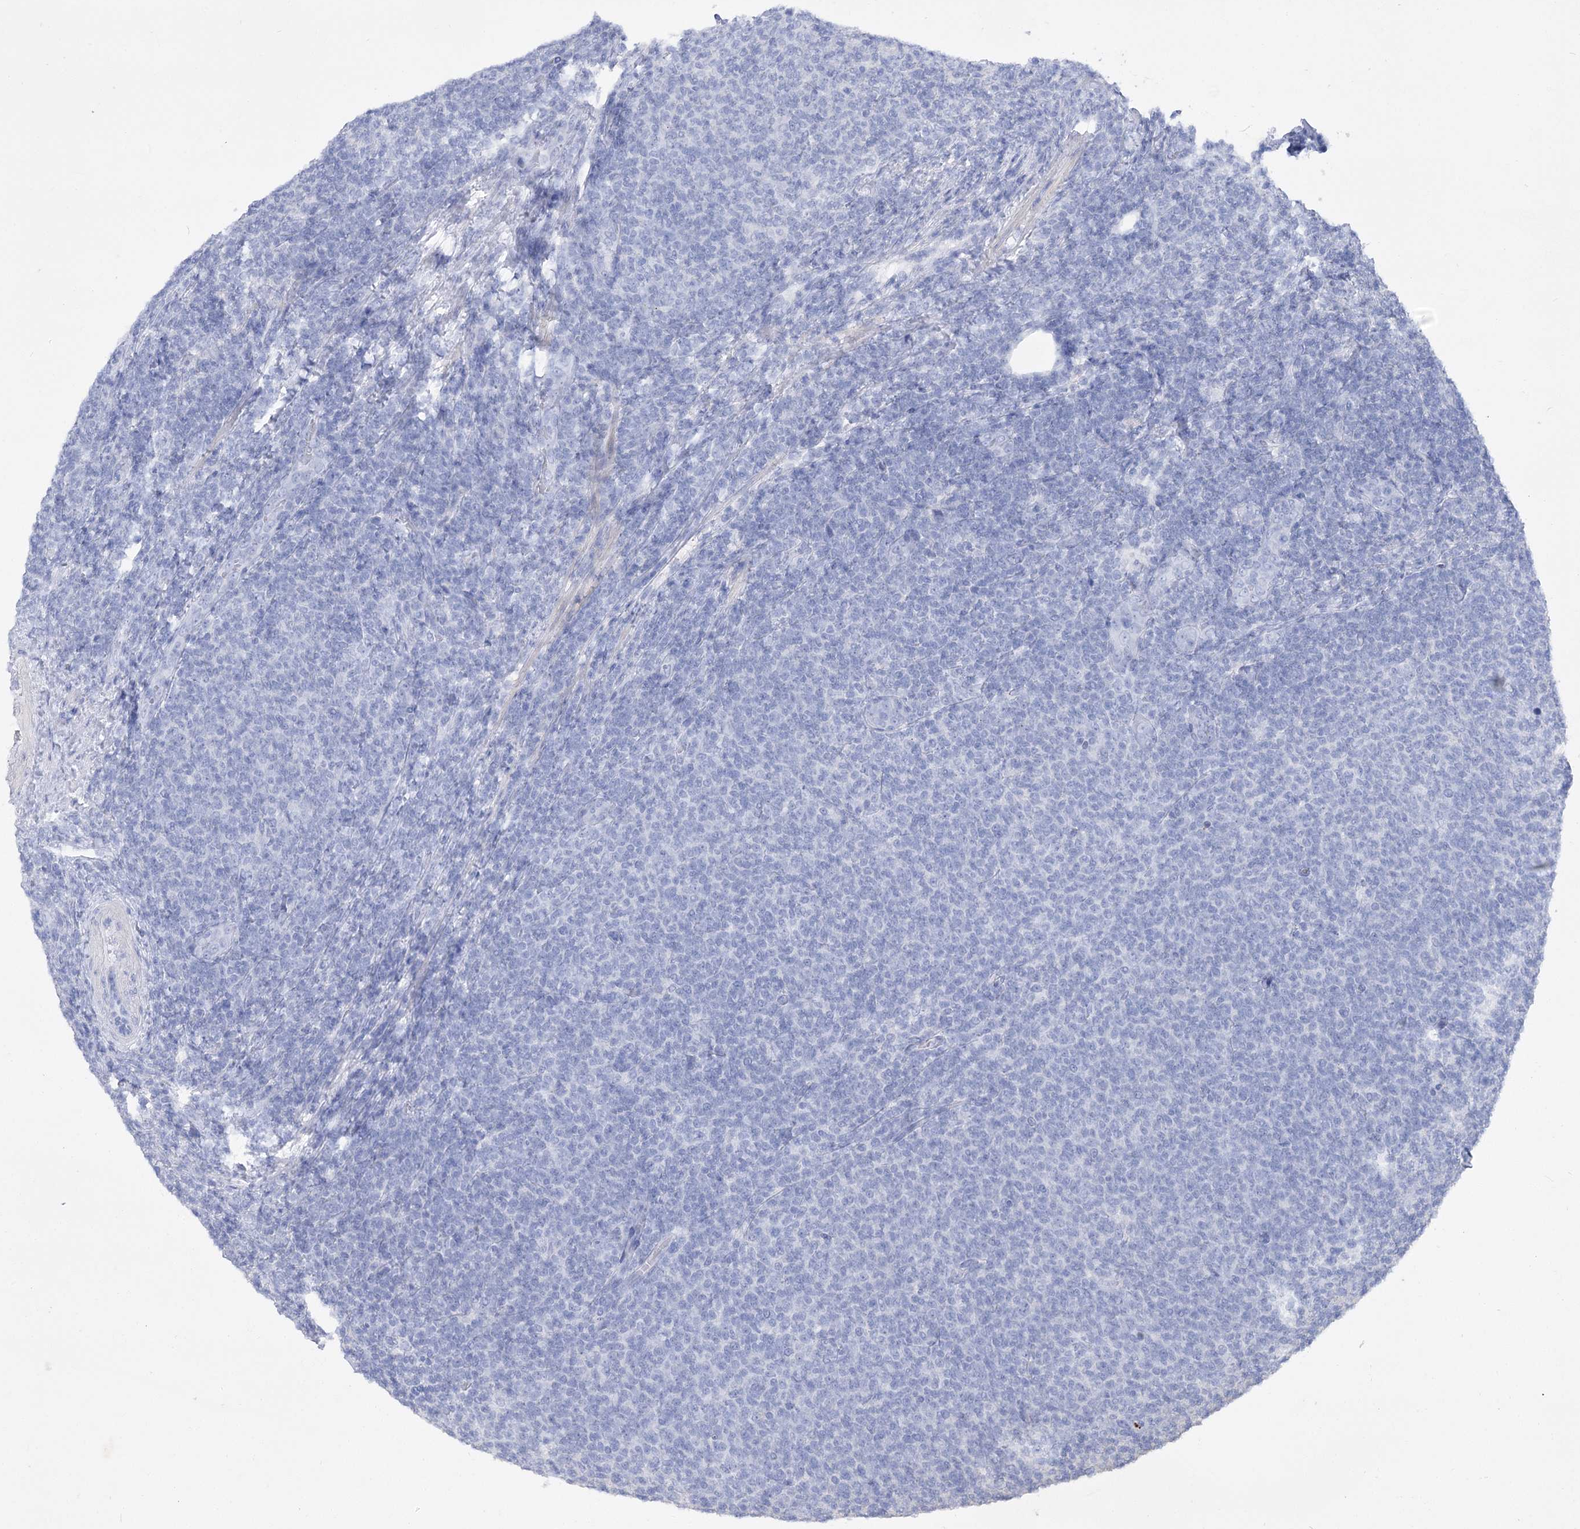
{"staining": {"intensity": "negative", "quantity": "none", "location": "none"}, "tissue": "lymphoma", "cell_type": "Tumor cells", "image_type": "cancer", "snomed": [{"axis": "morphology", "description": "Malignant lymphoma, non-Hodgkin's type, Low grade"}, {"axis": "topography", "description": "Lymph node"}], "caption": "The photomicrograph shows no significant expression in tumor cells of malignant lymphoma, non-Hodgkin's type (low-grade).", "gene": "PCDHA1", "patient": {"sex": "male", "age": 66}}